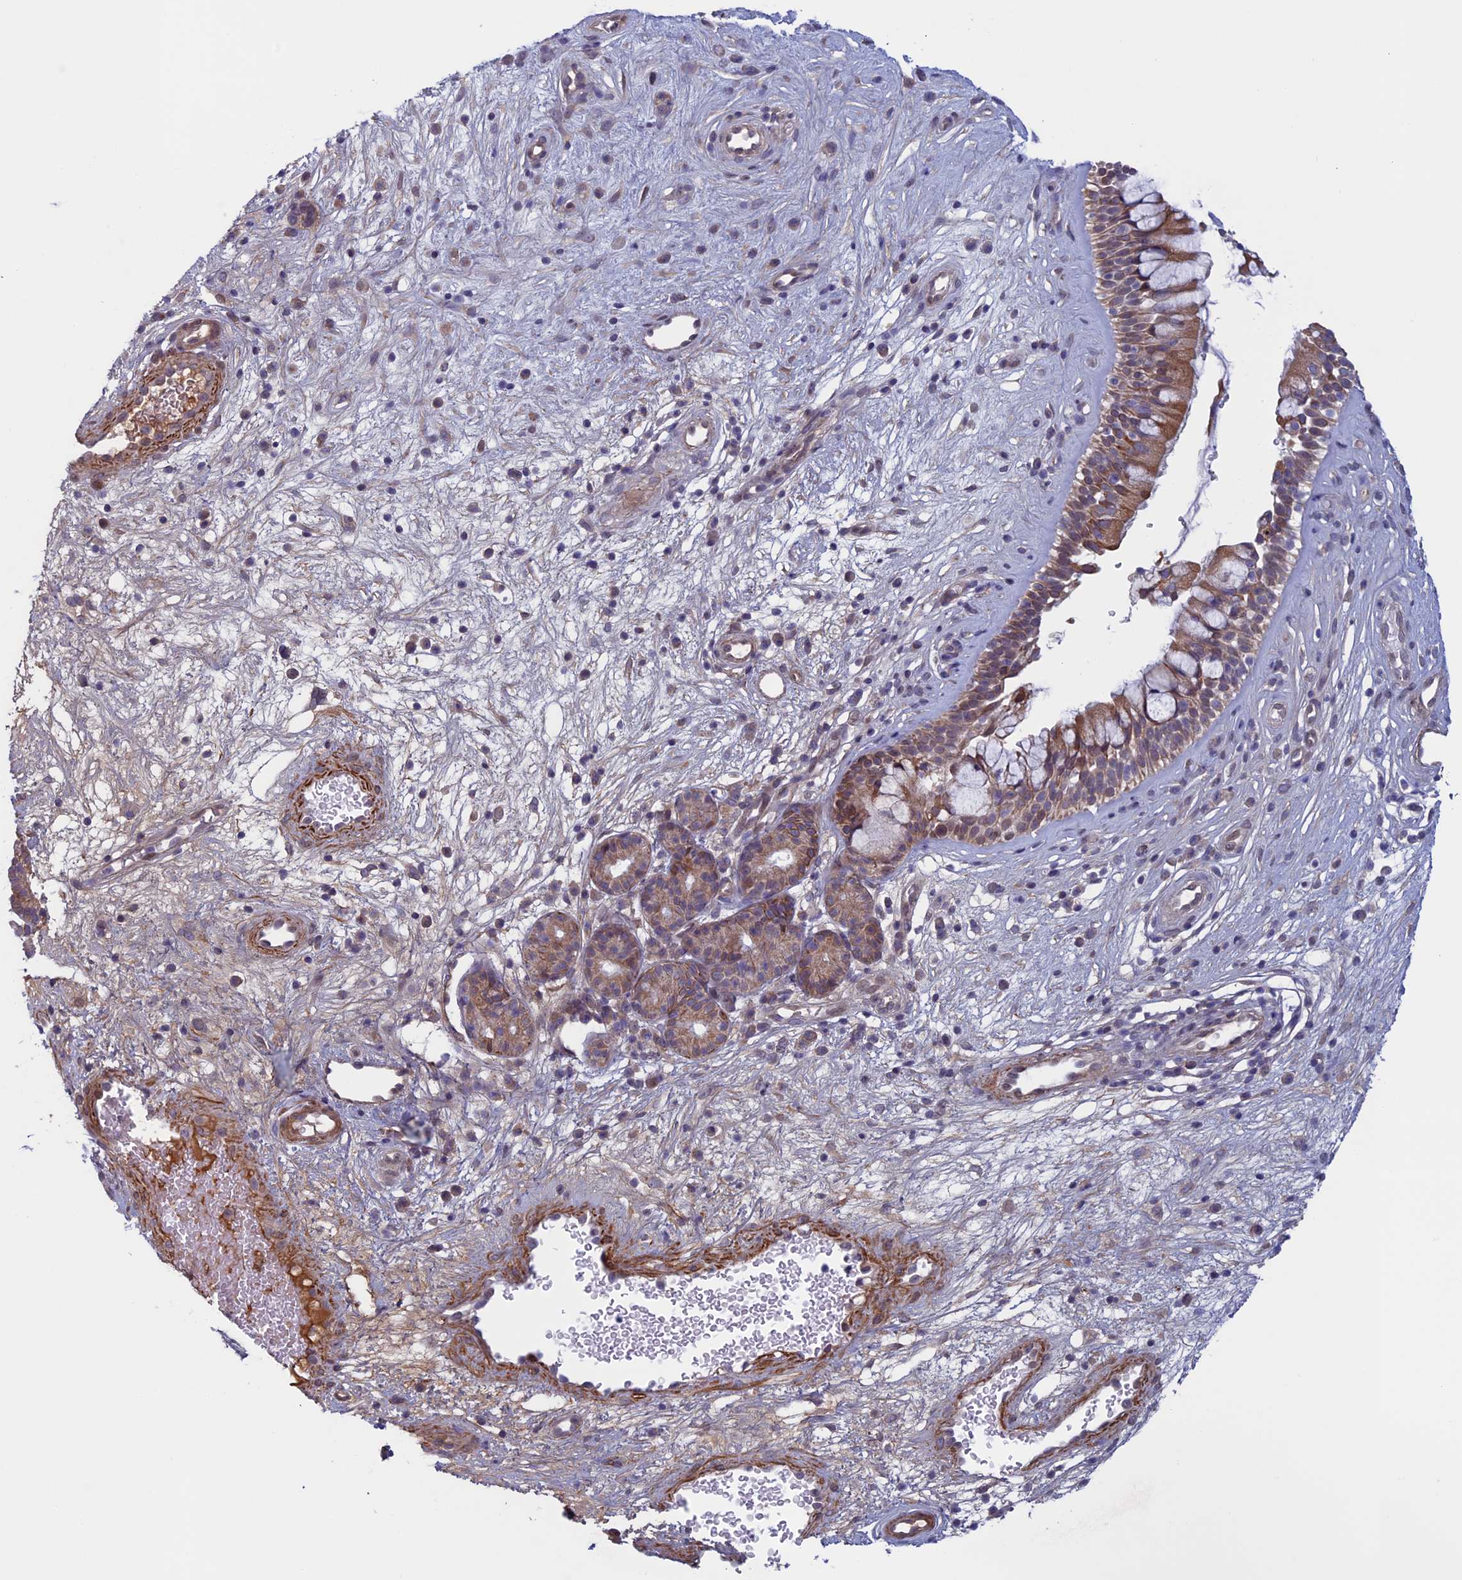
{"staining": {"intensity": "weak", "quantity": ">75%", "location": "cytoplasmic/membranous"}, "tissue": "nasopharynx", "cell_type": "Respiratory epithelial cells", "image_type": "normal", "snomed": [{"axis": "morphology", "description": "Normal tissue, NOS"}, {"axis": "topography", "description": "Nasopharynx"}], "caption": "This image reveals IHC staining of normal human nasopharynx, with low weak cytoplasmic/membranous expression in about >75% of respiratory epithelial cells.", "gene": "FADS1", "patient": {"sex": "male", "age": 32}}